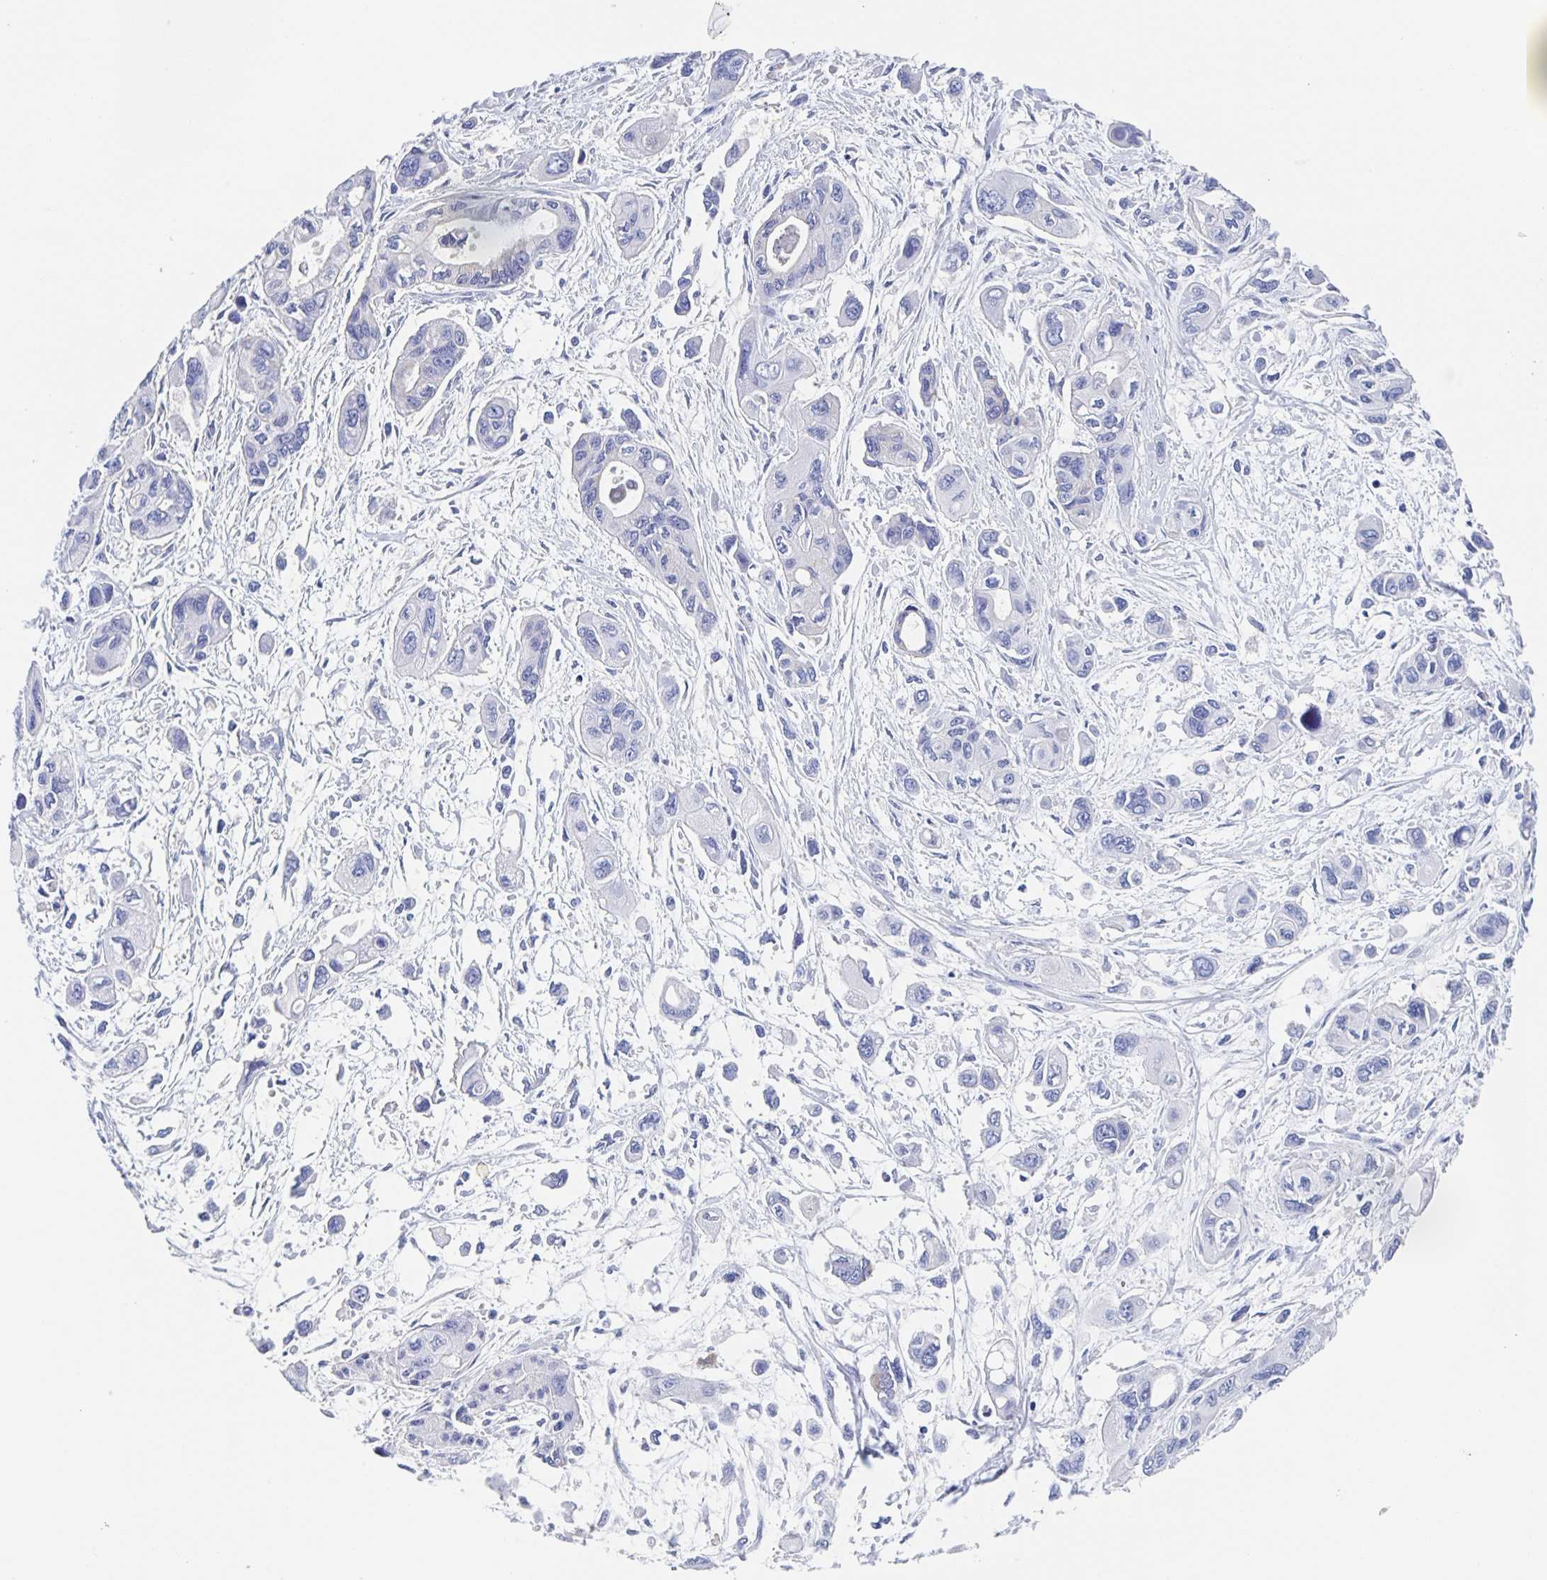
{"staining": {"intensity": "negative", "quantity": "none", "location": "none"}, "tissue": "pancreatic cancer", "cell_type": "Tumor cells", "image_type": "cancer", "snomed": [{"axis": "morphology", "description": "Adenocarcinoma, NOS"}, {"axis": "topography", "description": "Pancreas"}], "caption": "Immunohistochemical staining of human pancreatic cancer (adenocarcinoma) exhibits no significant positivity in tumor cells.", "gene": "DMBT1", "patient": {"sex": "female", "age": 47}}